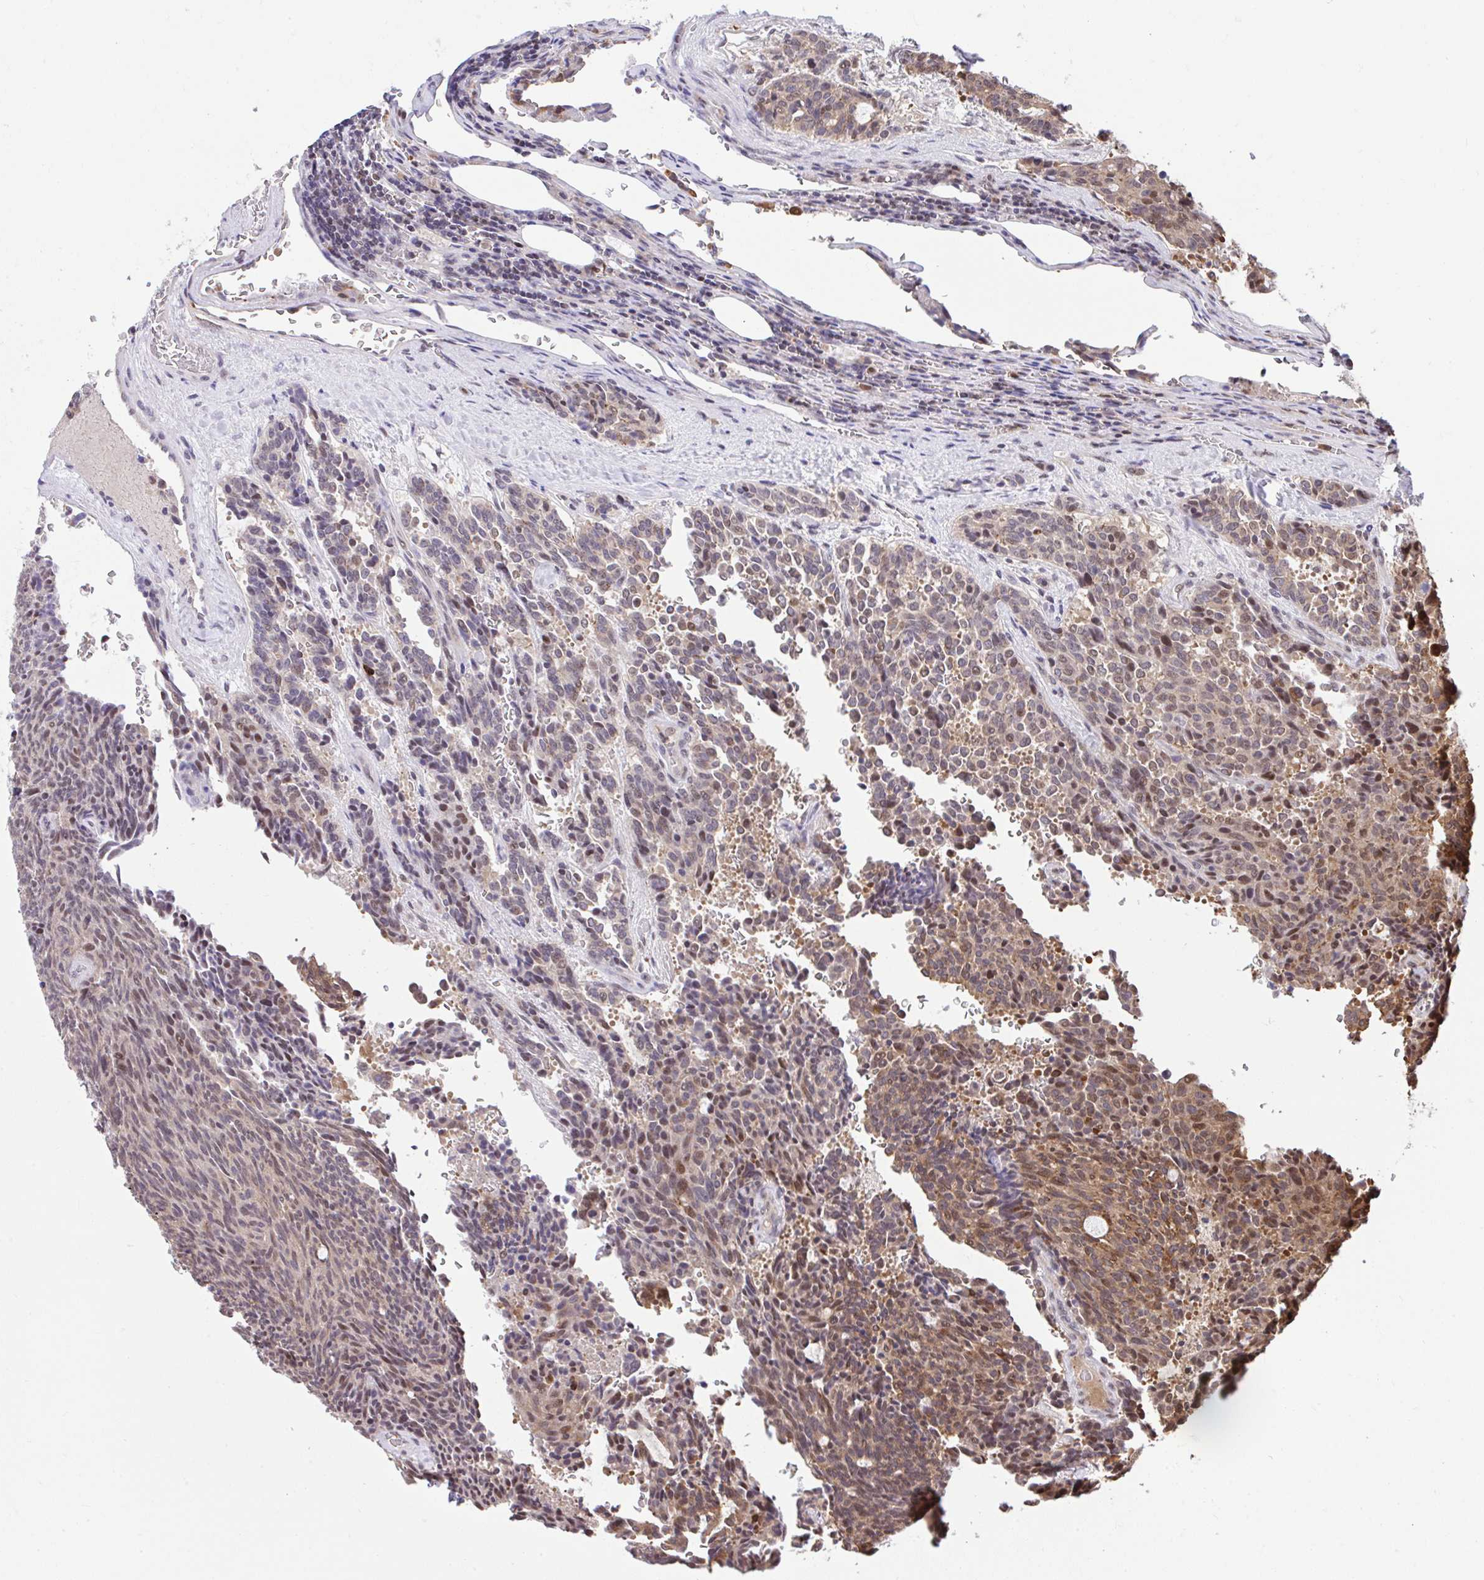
{"staining": {"intensity": "moderate", "quantity": "25%-75%", "location": "cytoplasmic/membranous,nuclear"}, "tissue": "carcinoid", "cell_type": "Tumor cells", "image_type": "cancer", "snomed": [{"axis": "morphology", "description": "Carcinoid, malignant, NOS"}, {"axis": "topography", "description": "Pancreas"}], "caption": "Human carcinoid (malignant) stained with a protein marker shows moderate staining in tumor cells.", "gene": "GLIS3", "patient": {"sex": "female", "age": 54}}